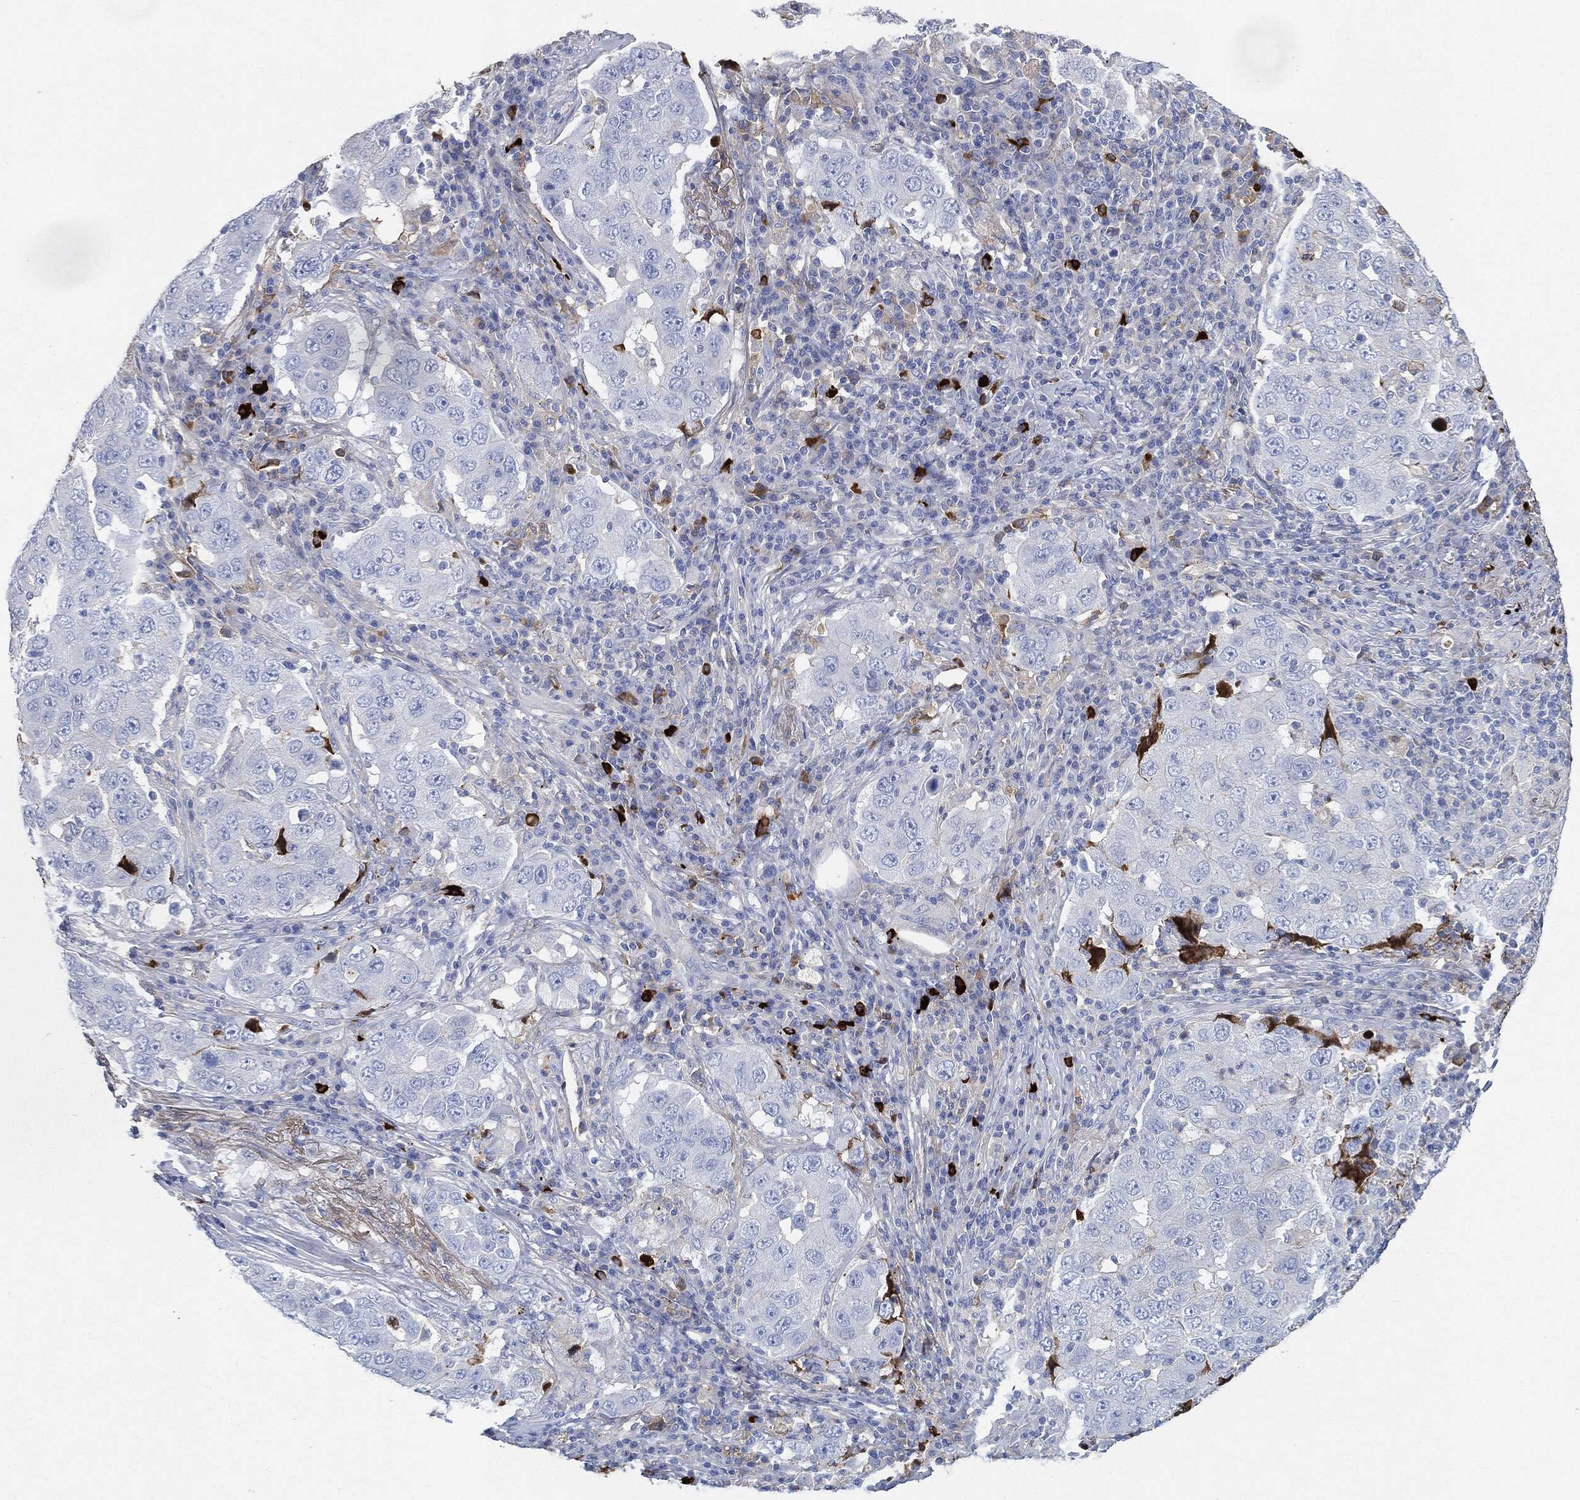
{"staining": {"intensity": "negative", "quantity": "none", "location": "none"}, "tissue": "lung cancer", "cell_type": "Tumor cells", "image_type": "cancer", "snomed": [{"axis": "morphology", "description": "Adenocarcinoma, NOS"}, {"axis": "topography", "description": "Lung"}], "caption": "Immunohistochemical staining of lung cancer reveals no significant expression in tumor cells.", "gene": "IGLV6-57", "patient": {"sex": "male", "age": 73}}